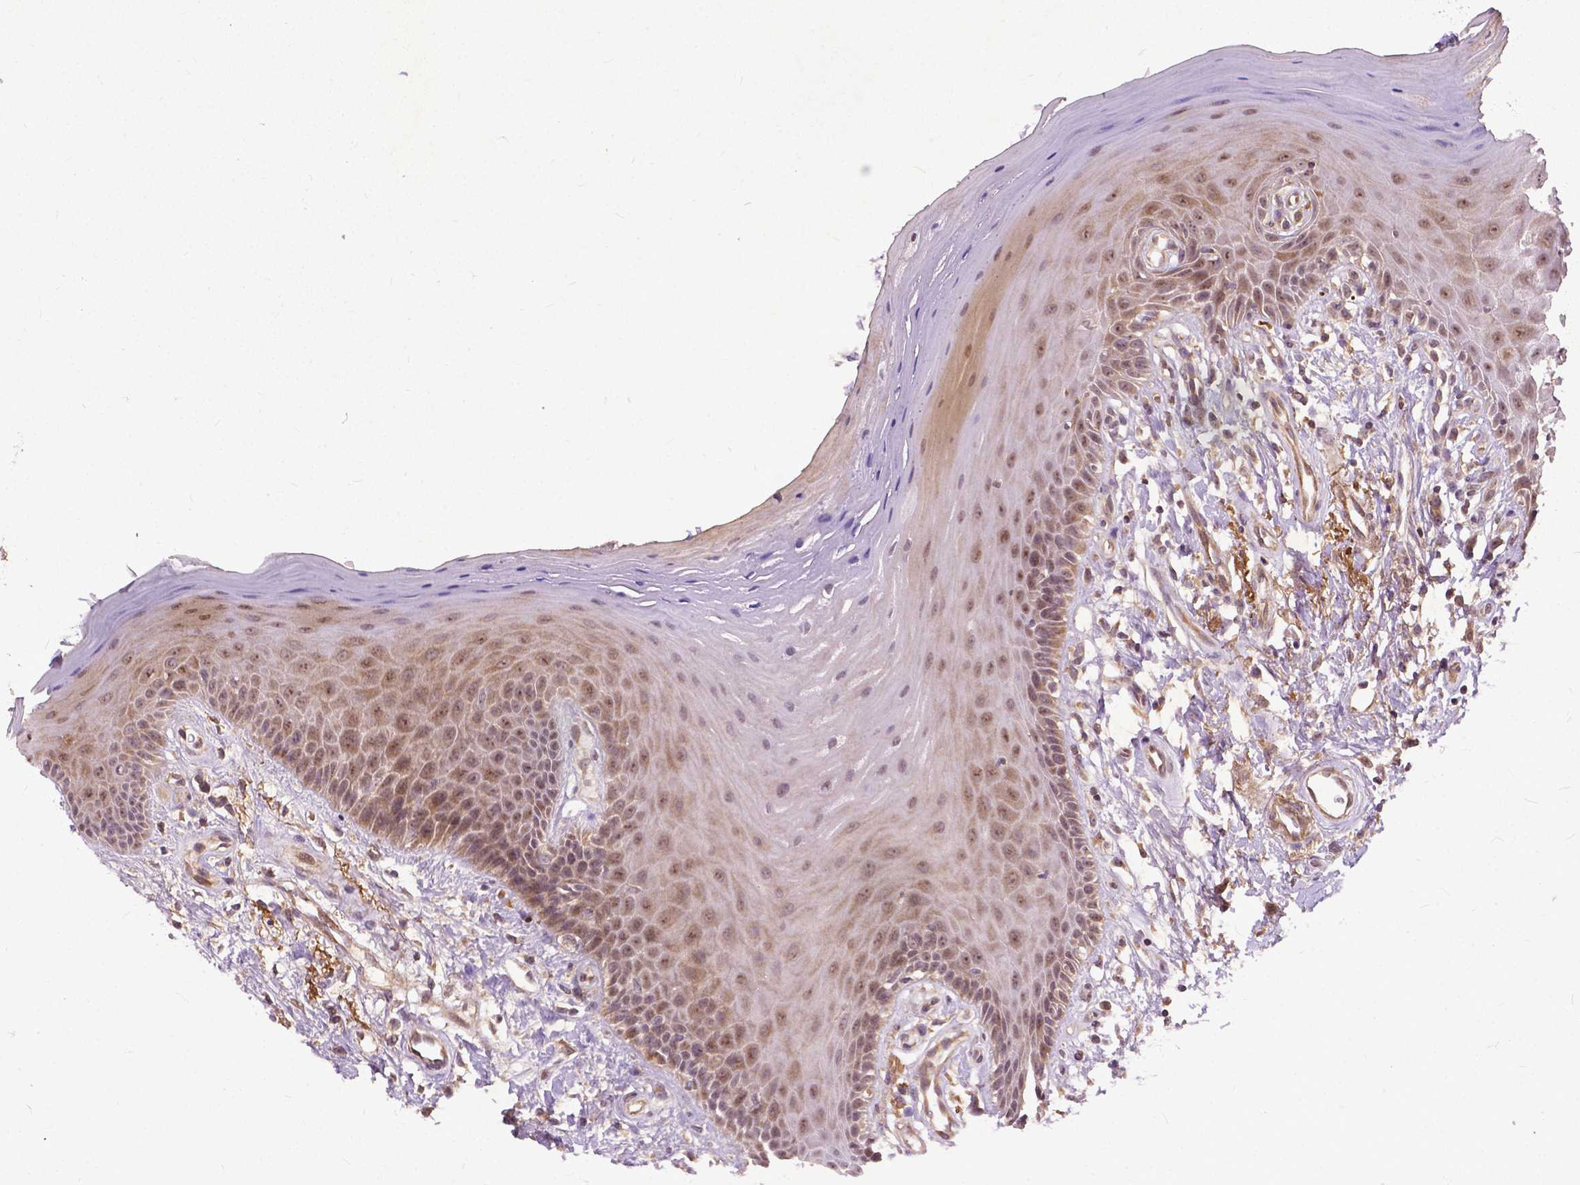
{"staining": {"intensity": "moderate", "quantity": ">75%", "location": "cytoplasmic/membranous,nuclear"}, "tissue": "oral mucosa", "cell_type": "Squamous epithelial cells", "image_type": "normal", "snomed": [{"axis": "morphology", "description": "Normal tissue, NOS"}, {"axis": "morphology", "description": "Normal morphology"}, {"axis": "topography", "description": "Oral tissue"}], "caption": "High-power microscopy captured an immunohistochemistry (IHC) histopathology image of unremarkable oral mucosa, revealing moderate cytoplasmic/membranous,nuclear expression in about >75% of squamous epithelial cells.", "gene": "PARP3", "patient": {"sex": "female", "age": 76}}